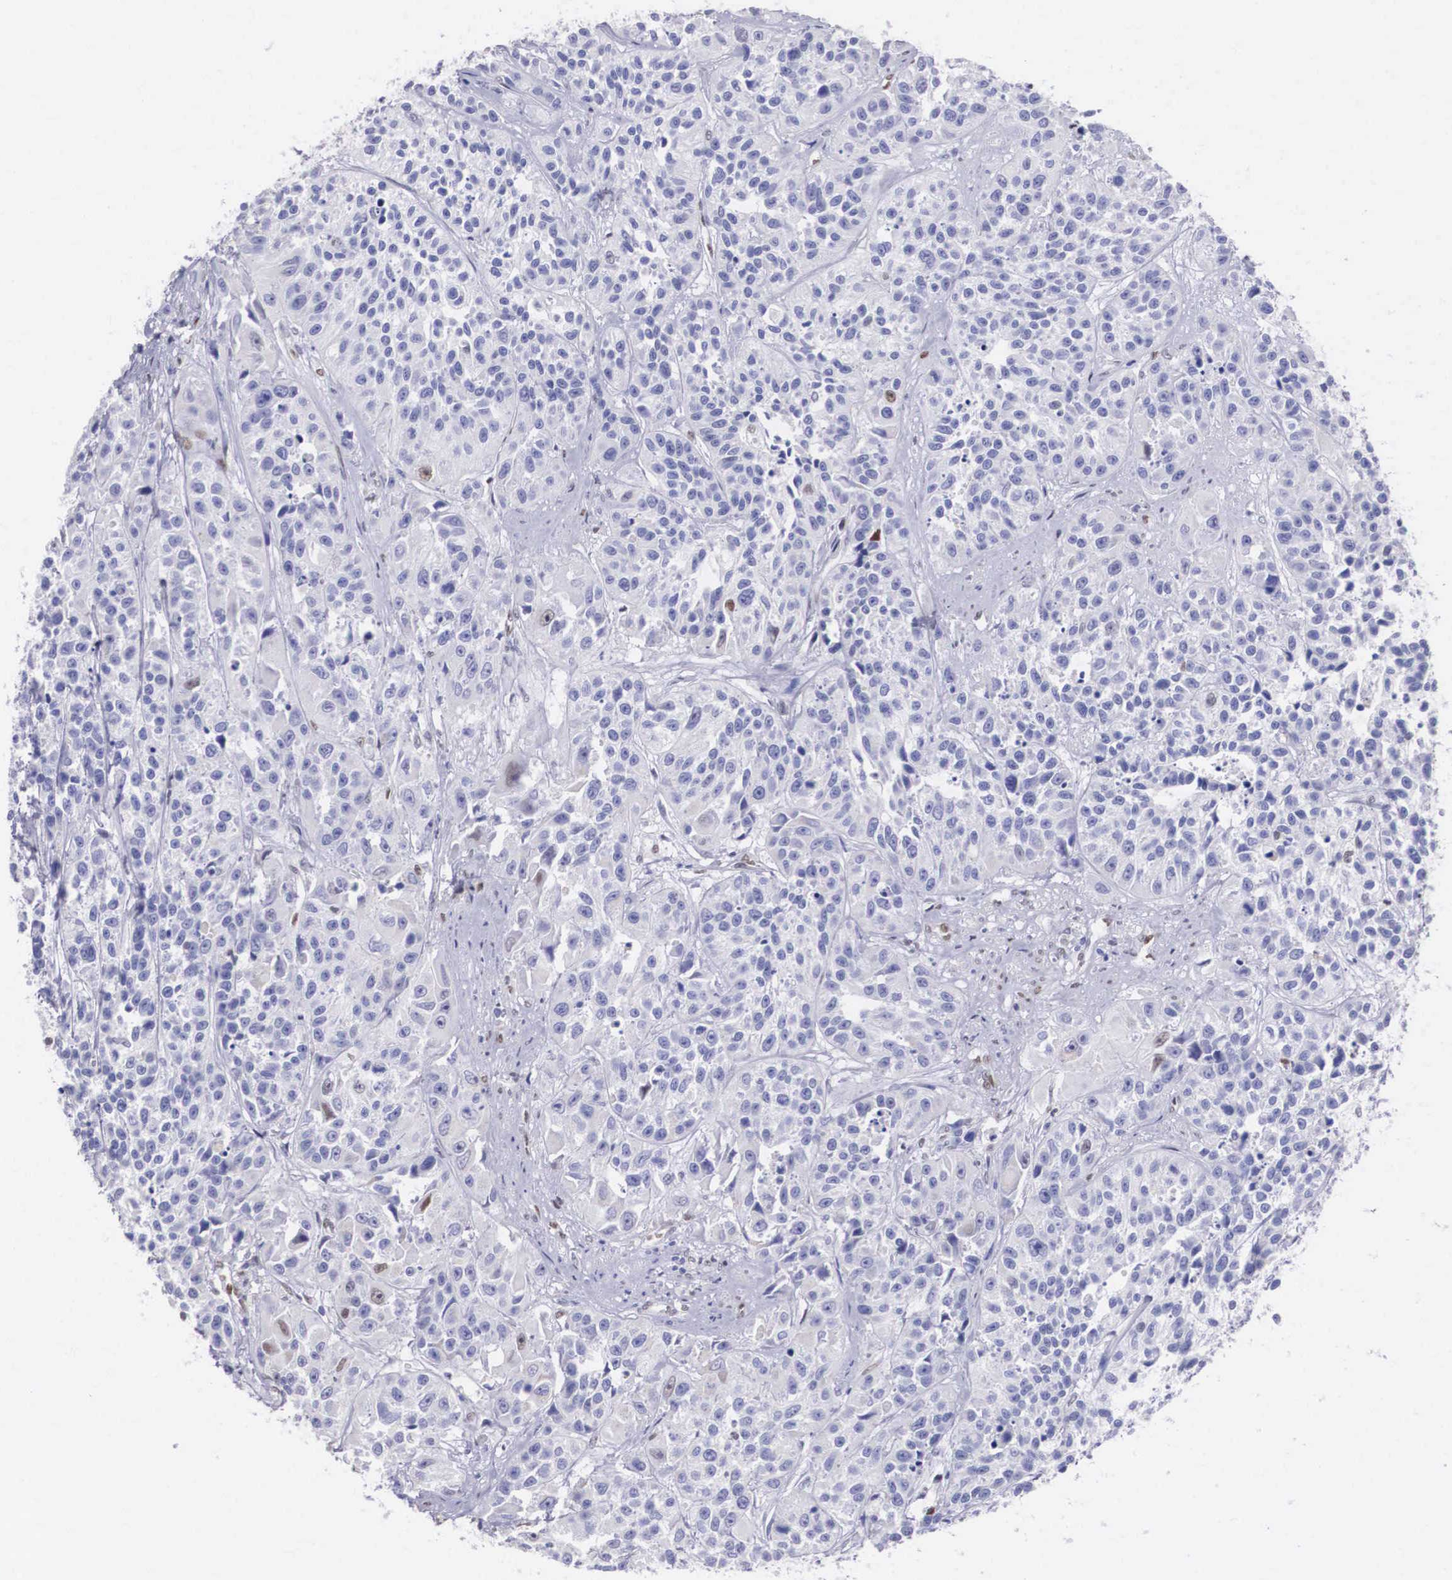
{"staining": {"intensity": "negative", "quantity": "none", "location": "none"}, "tissue": "urothelial cancer", "cell_type": "Tumor cells", "image_type": "cancer", "snomed": [{"axis": "morphology", "description": "Urothelial carcinoma, High grade"}, {"axis": "topography", "description": "Urinary bladder"}], "caption": "DAB (3,3'-diaminobenzidine) immunohistochemical staining of human urothelial carcinoma (high-grade) demonstrates no significant staining in tumor cells.", "gene": "HMGN5", "patient": {"sex": "female", "age": 81}}